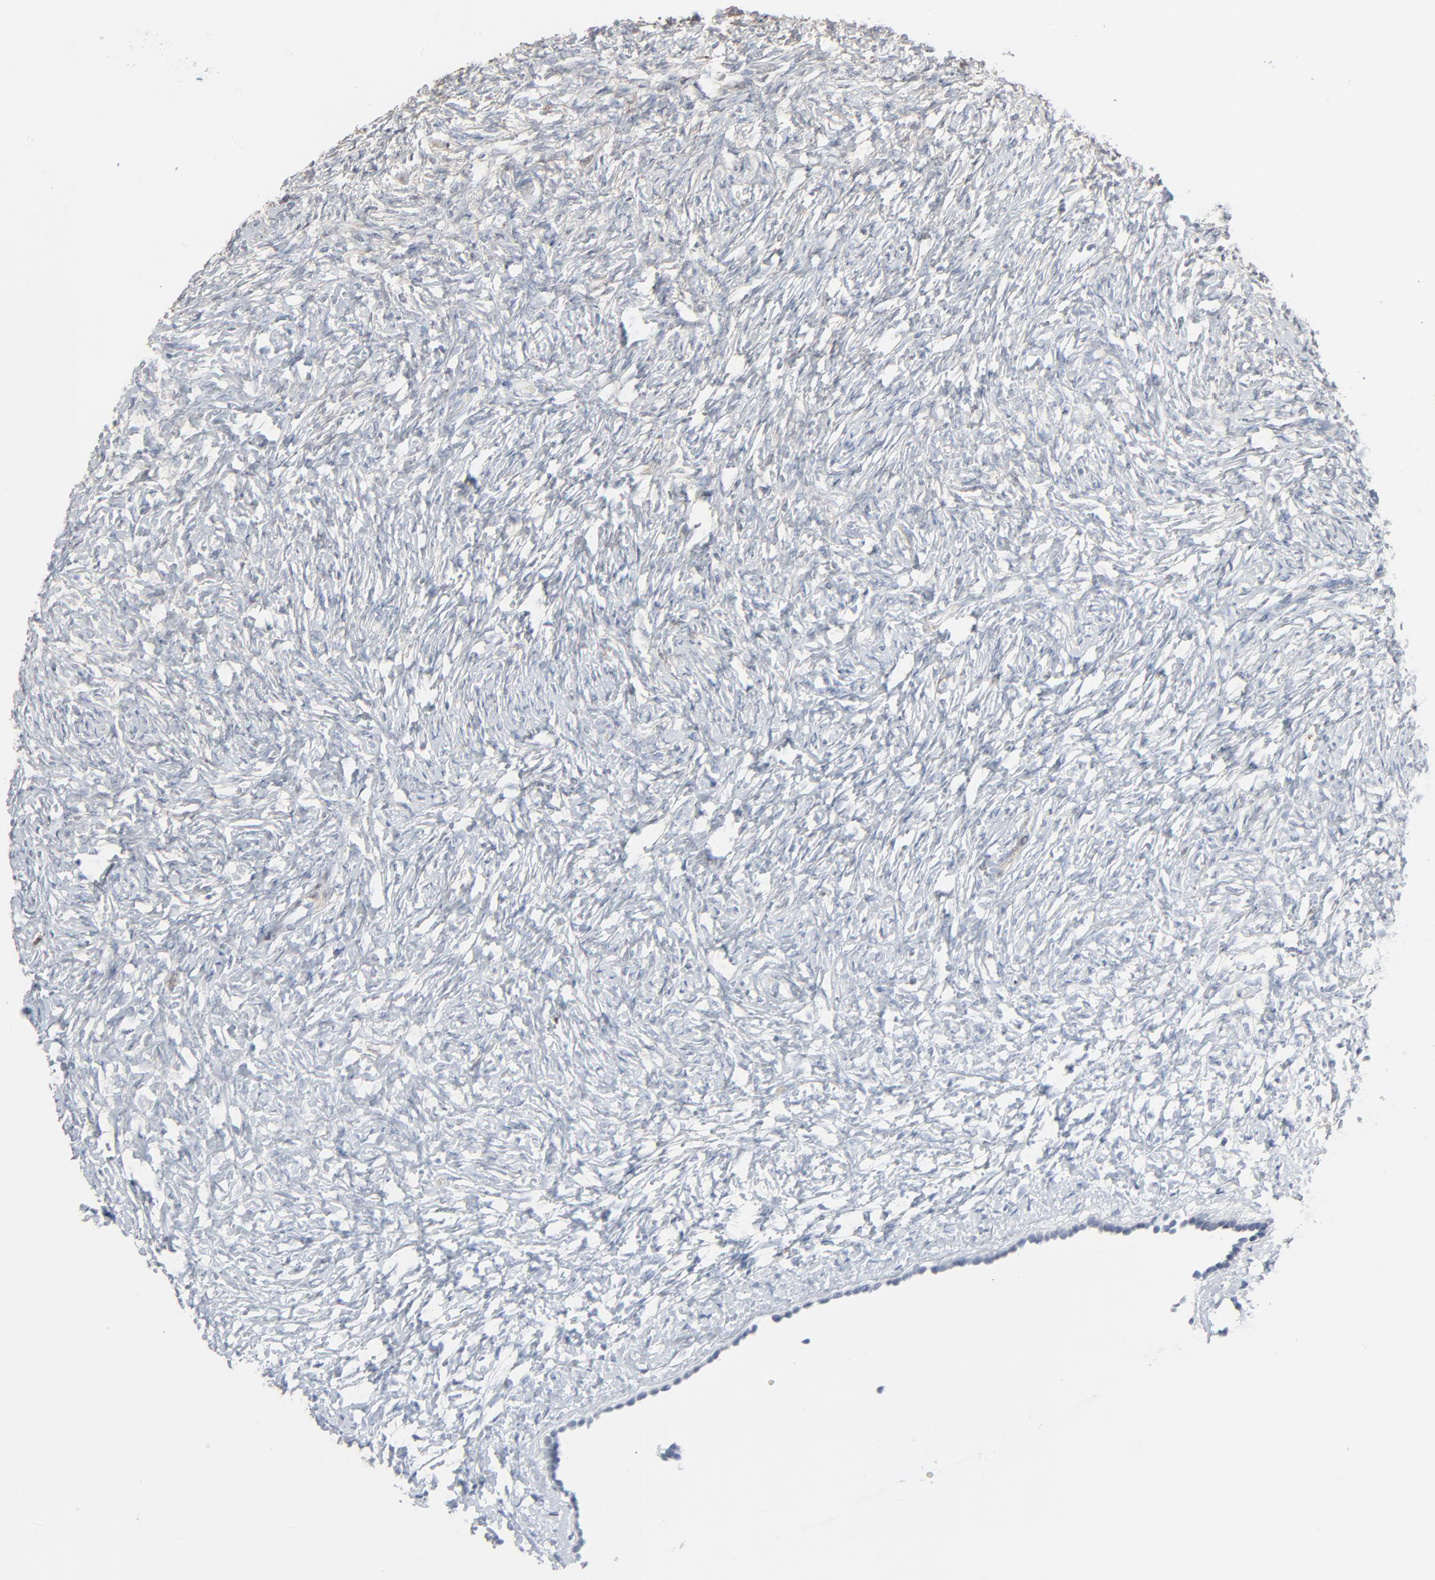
{"staining": {"intensity": "negative", "quantity": "none", "location": "none"}, "tissue": "ovary", "cell_type": "Ovarian stroma cells", "image_type": "normal", "snomed": [{"axis": "morphology", "description": "Normal tissue, NOS"}, {"axis": "topography", "description": "Ovary"}], "caption": "IHC of unremarkable human ovary displays no positivity in ovarian stroma cells. (DAB IHC with hematoxylin counter stain).", "gene": "PHGDH", "patient": {"sex": "female", "age": 35}}